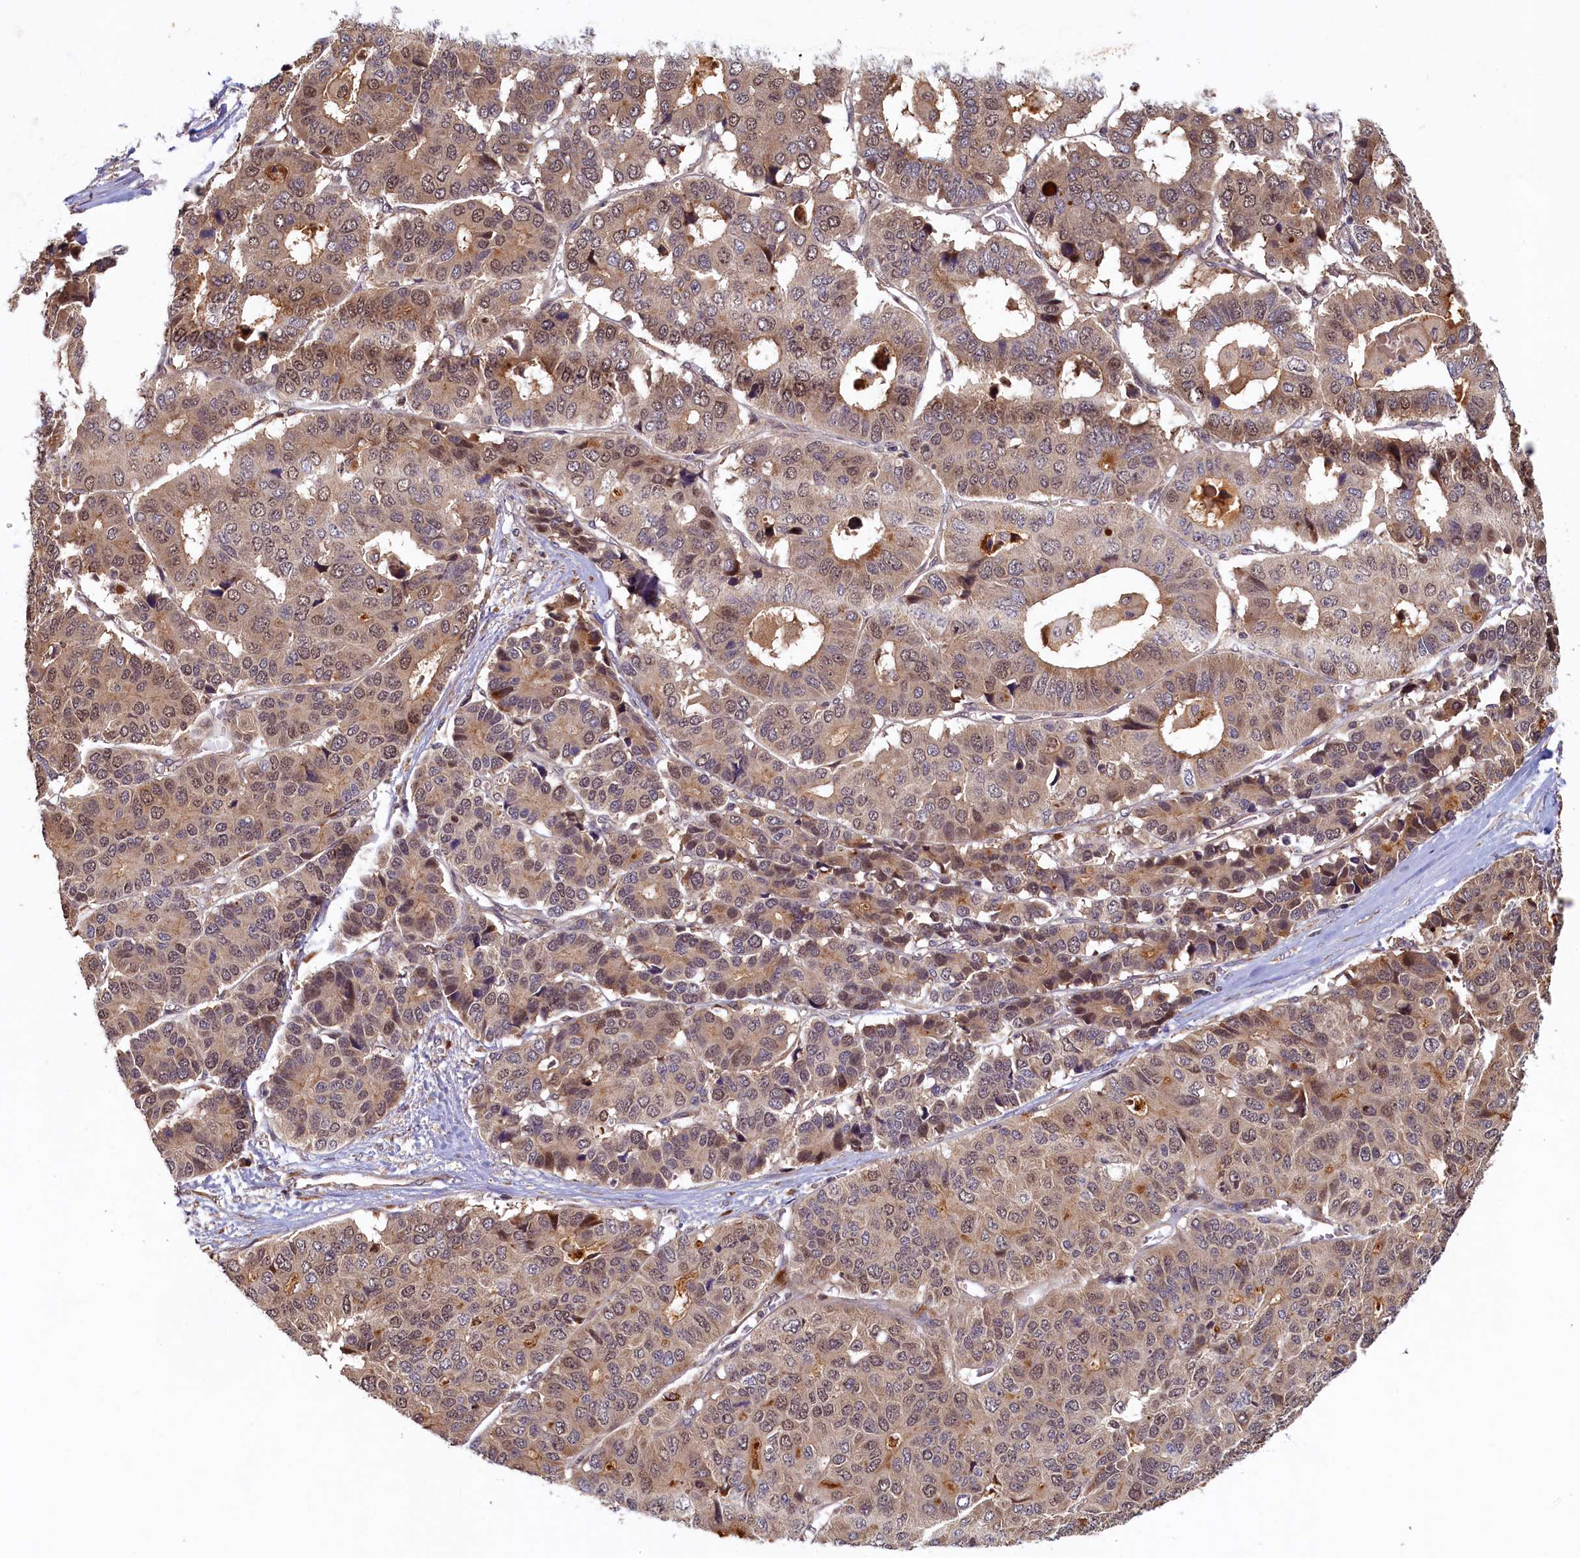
{"staining": {"intensity": "moderate", "quantity": "<25%", "location": "cytoplasmic/membranous,nuclear"}, "tissue": "pancreatic cancer", "cell_type": "Tumor cells", "image_type": "cancer", "snomed": [{"axis": "morphology", "description": "Adenocarcinoma, NOS"}, {"axis": "topography", "description": "Pancreas"}], "caption": "Adenocarcinoma (pancreatic) stained for a protein (brown) demonstrates moderate cytoplasmic/membranous and nuclear positive staining in approximately <25% of tumor cells.", "gene": "LCMT2", "patient": {"sex": "male", "age": 50}}